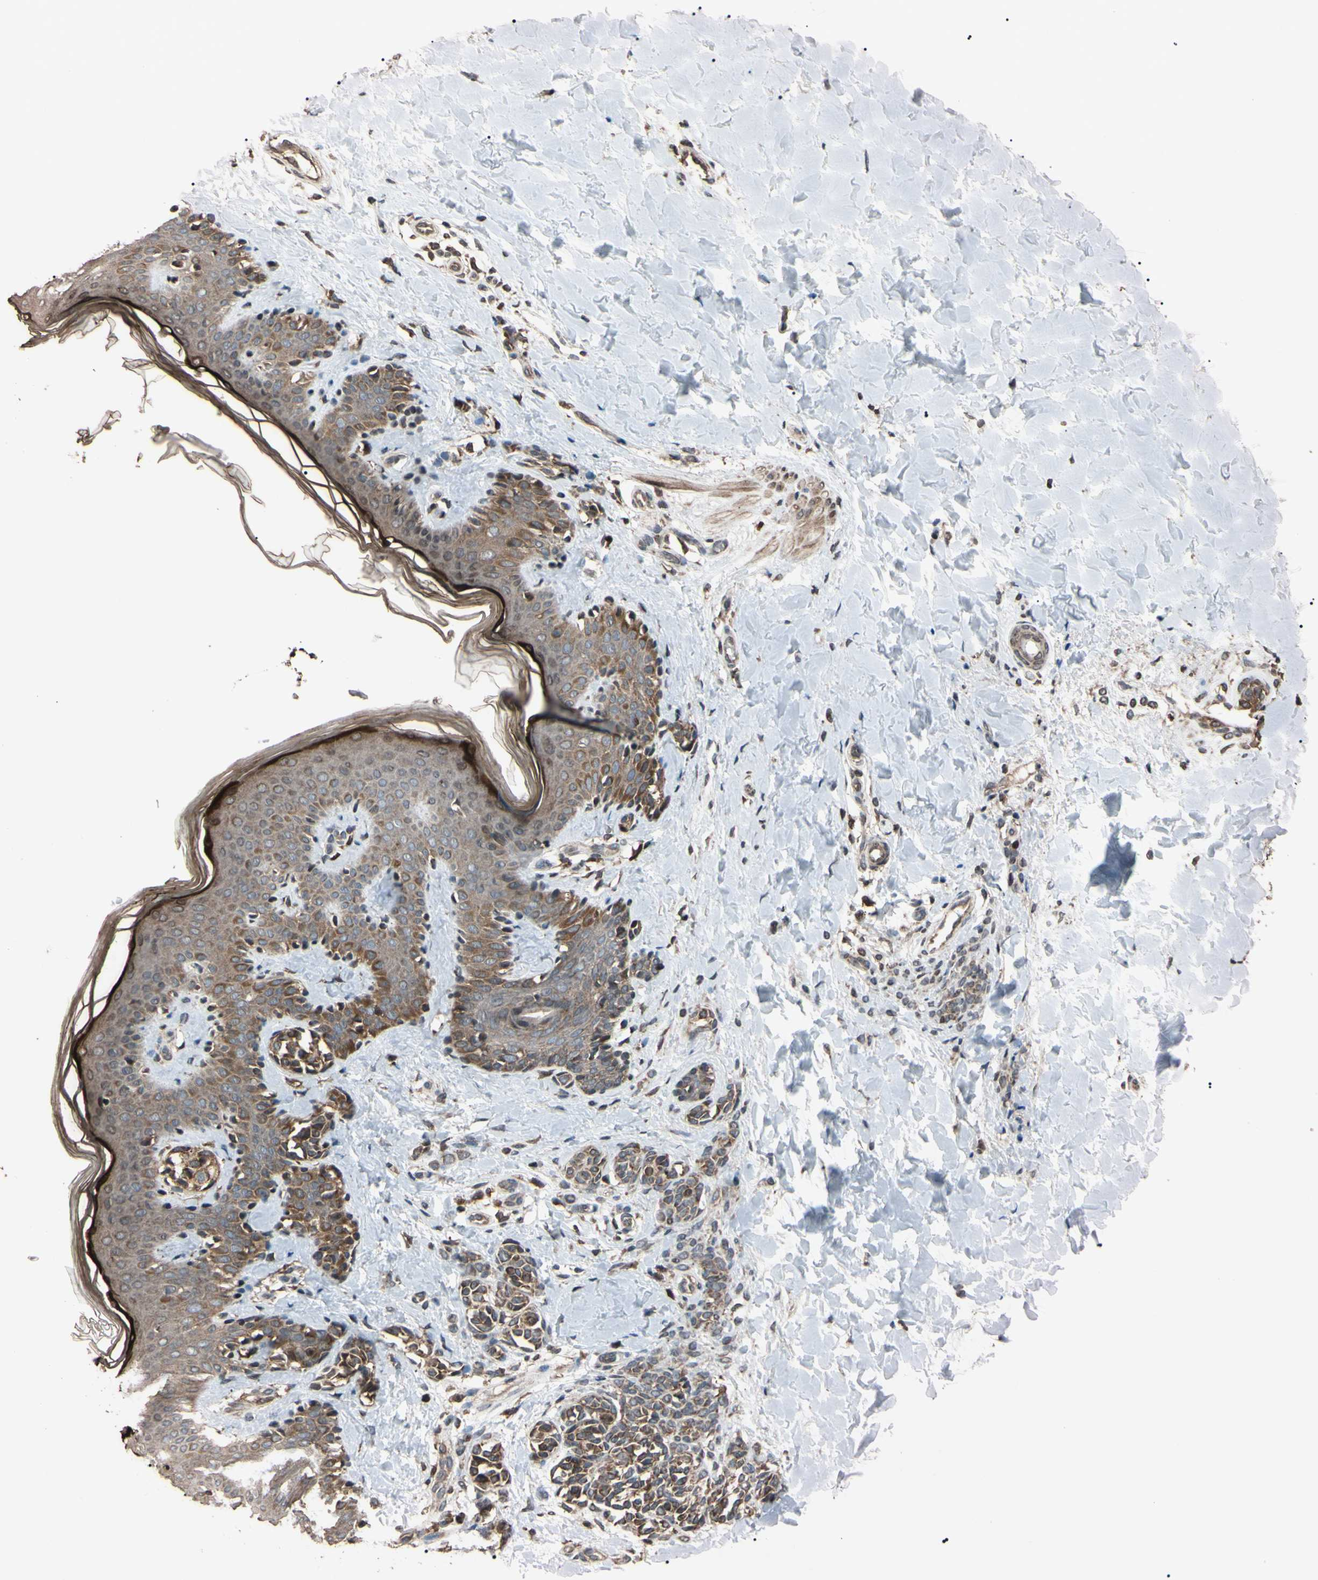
{"staining": {"intensity": "moderate", "quantity": ">75%", "location": "cytoplasmic/membranous"}, "tissue": "skin", "cell_type": "Fibroblasts", "image_type": "normal", "snomed": [{"axis": "morphology", "description": "Normal tissue, NOS"}, {"axis": "topography", "description": "Skin"}], "caption": "Human skin stained with a brown dye displays moderate cytoplasmic/membranous positive positivity in about >75% of fibroblasts.", "gene": "TNFRSF1A", "patient": {"sex": "male", "age": 16}}